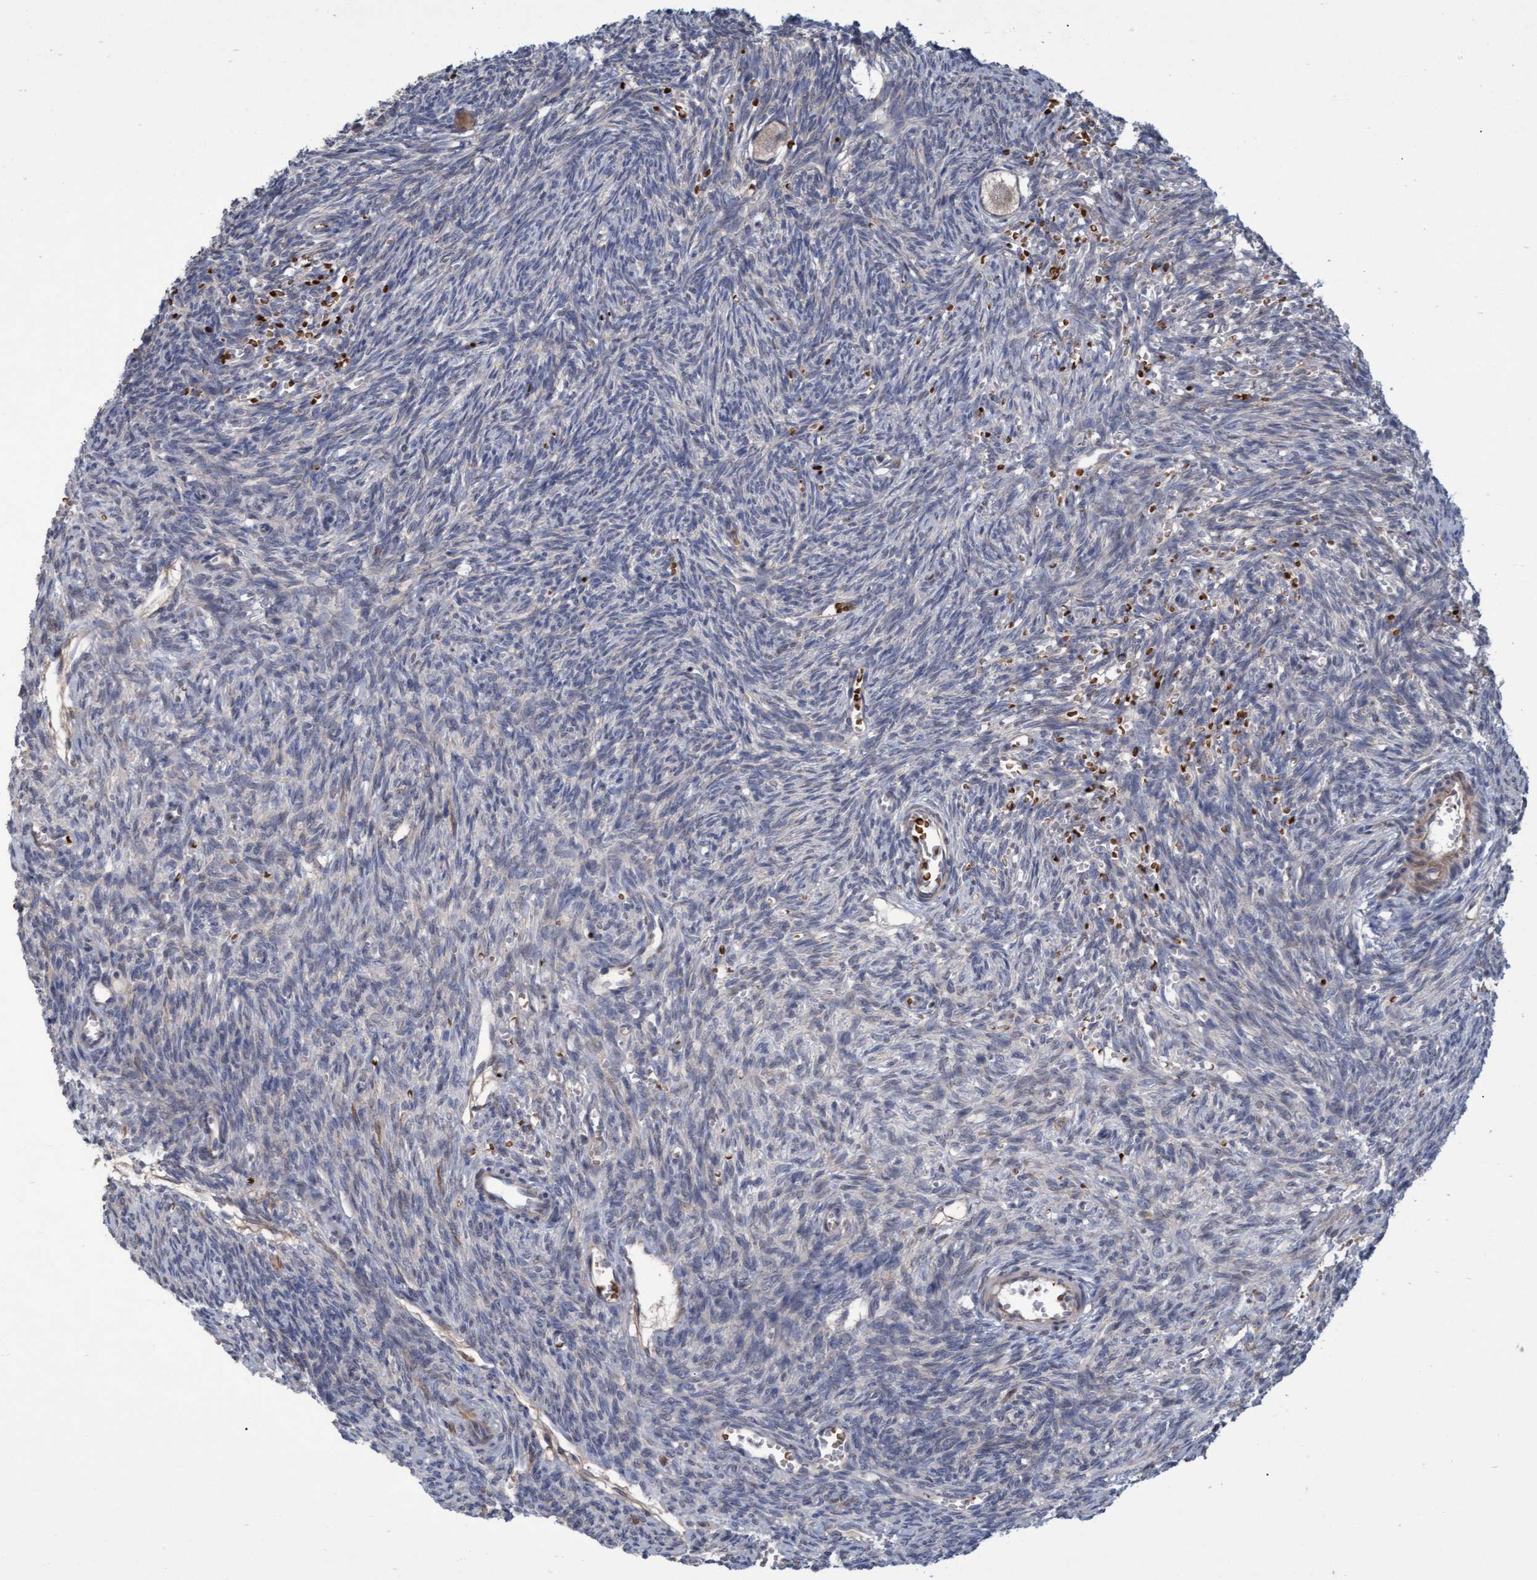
{"staining": {"intensity": "negative", "quantity": "none", "location": "none"}, "tissue": "ovary", "cell_type": "Follicle cells", "image_type": "normal", "snomed": [{"axis": "morphology", "description": "Normal tissue, NOS"}, {"axis": "topography", "description": "Ovary"}], "caption": "Protein analysis of unremarkable ovary shows no significant staining in follicle cells. (DAB (3,3'-diaminobenzidine) immunohistochemistry (IHC) with hematoxylin counter stain).", "gene": "NAA15", "patient": {"sex": "female", "age": 27}}